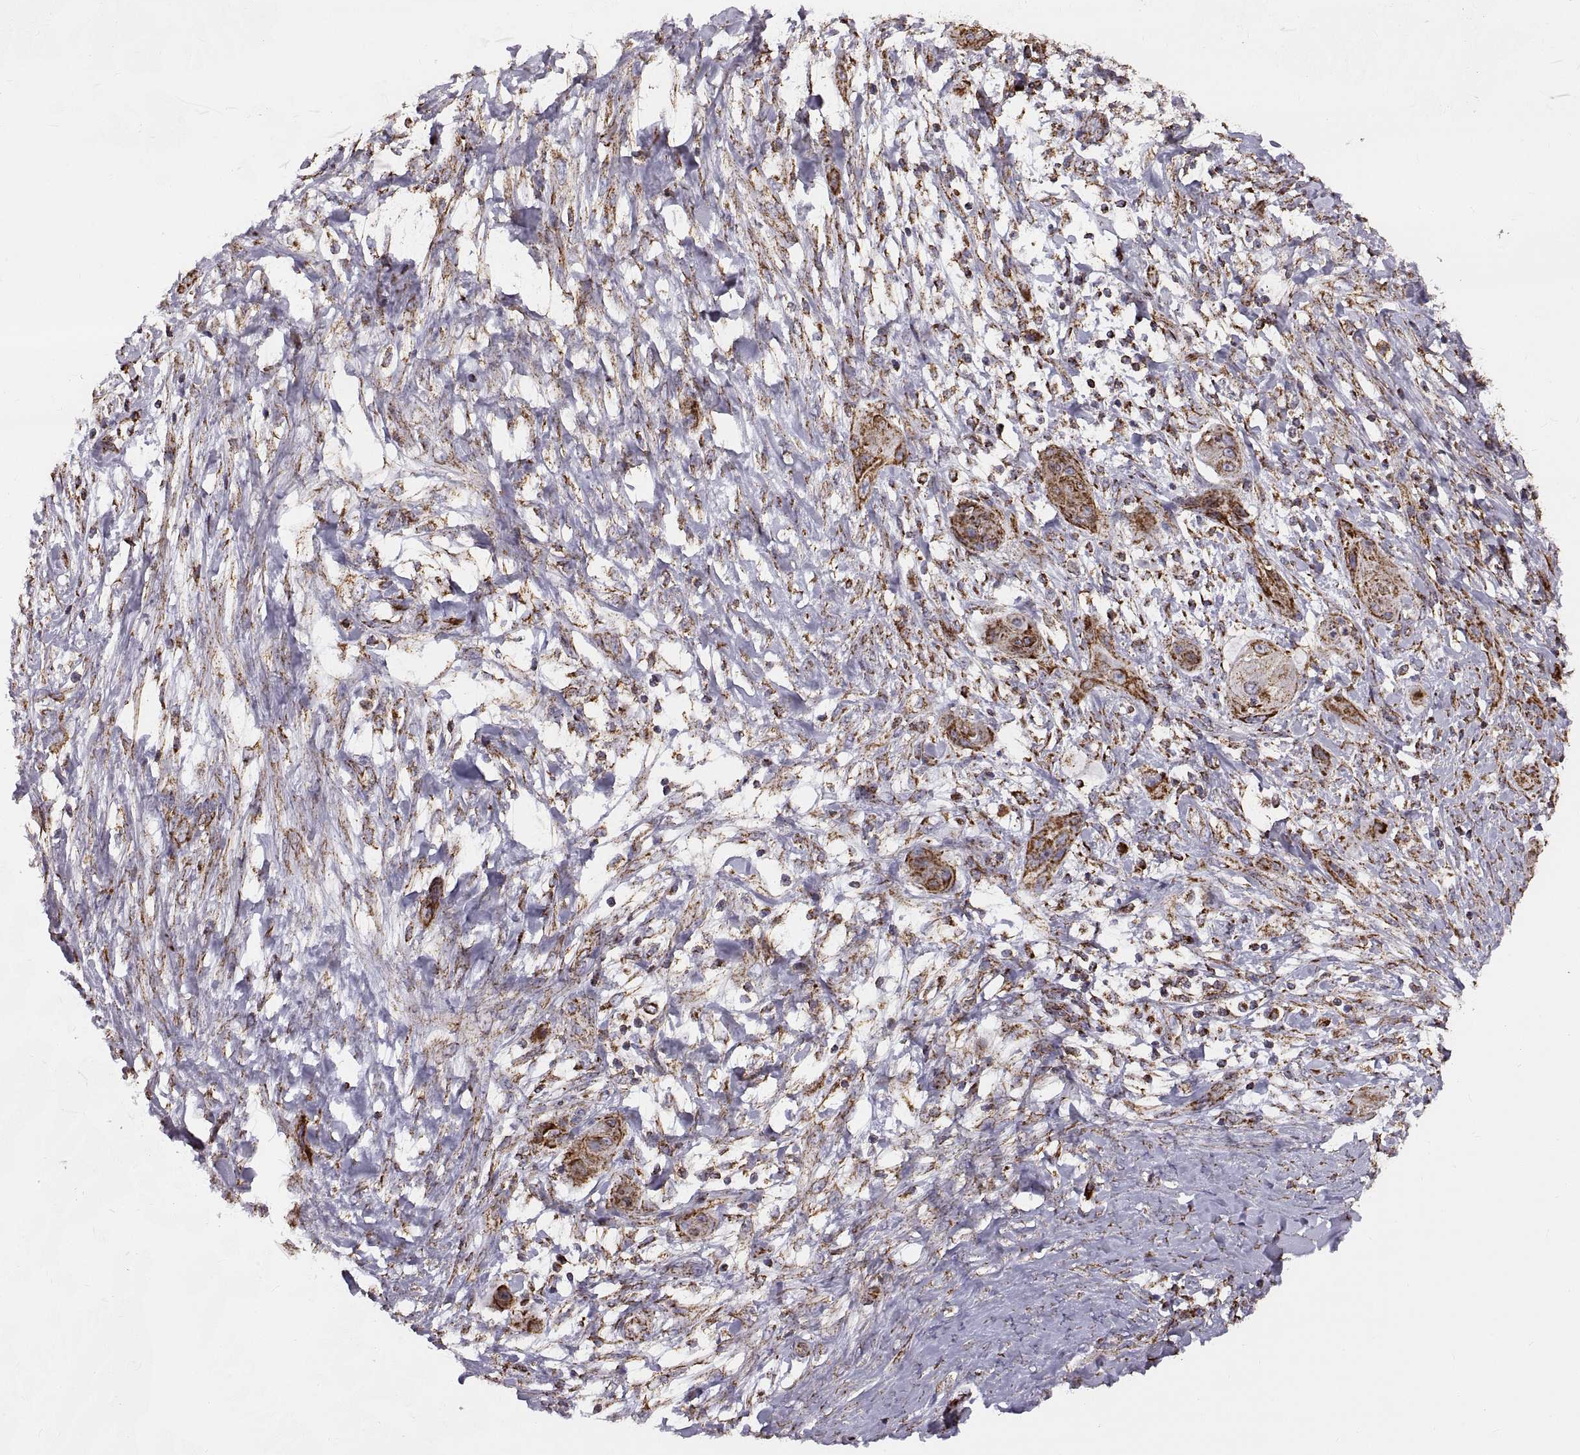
{"staining": {"intensity": "strong", "quantity": ">75%", "location": "cytoplasmic/membranous"}, "tissue": "skin cancer", "cell_type": "Tumor cells", "image_type": "cancer", "snomed": [{"axis": "morphology", "description": "Squamous cell carcinoma, NOS"}, {"axis": "topography", "description": "Skin"}], "caption": "Immunohistochemical staining of skin squamous cell carcinoma exhibits high levels of strong cytoplasmic/membranous expression in approximately >75% of tumor cells.", "gene": "ARSD", "patient": {"sex": "male", "age": 62}}